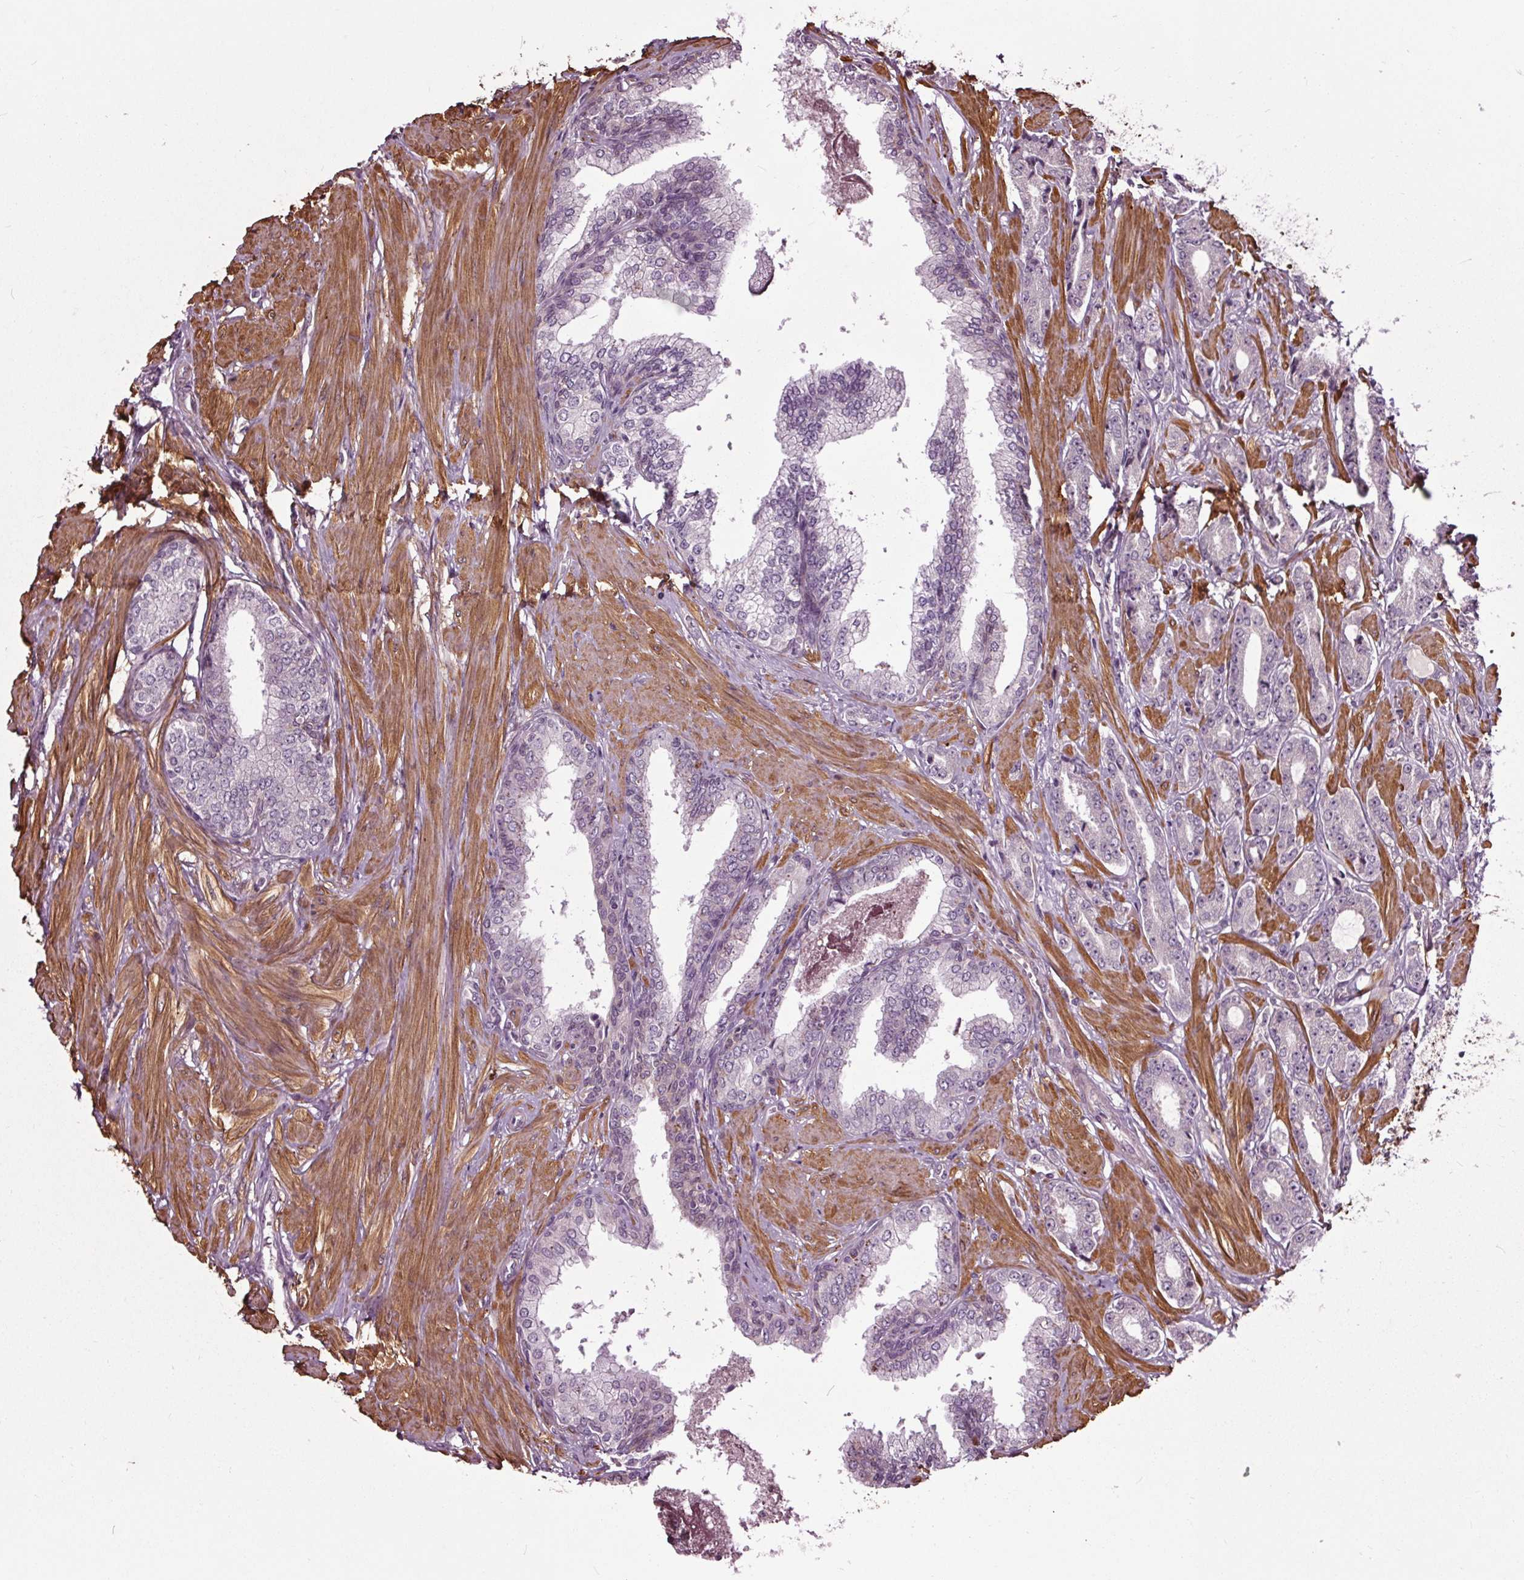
{"staining": {"intensity": "negative", "quantity": "none", "location": "none"}, "tissue": "prostate cancer", "cell_type": "Tumor cells", "image_type": "cancer", "snomed": [{"axis": "morphology", "description": "Adenocarcinoma, Low grade"}, {"axis": "topography", "description": "Prostate"}], "caption": "Histopathology image shows no protein positivity in tumor cells of low-grade adenocarcinoma (prostate) tissue. The staining is performed using DAB brown chromogen with nuclei counter-stained in using hematoxylin.", "gene": "HAUS5", "patient": {"sex": "male", "age": 55}}